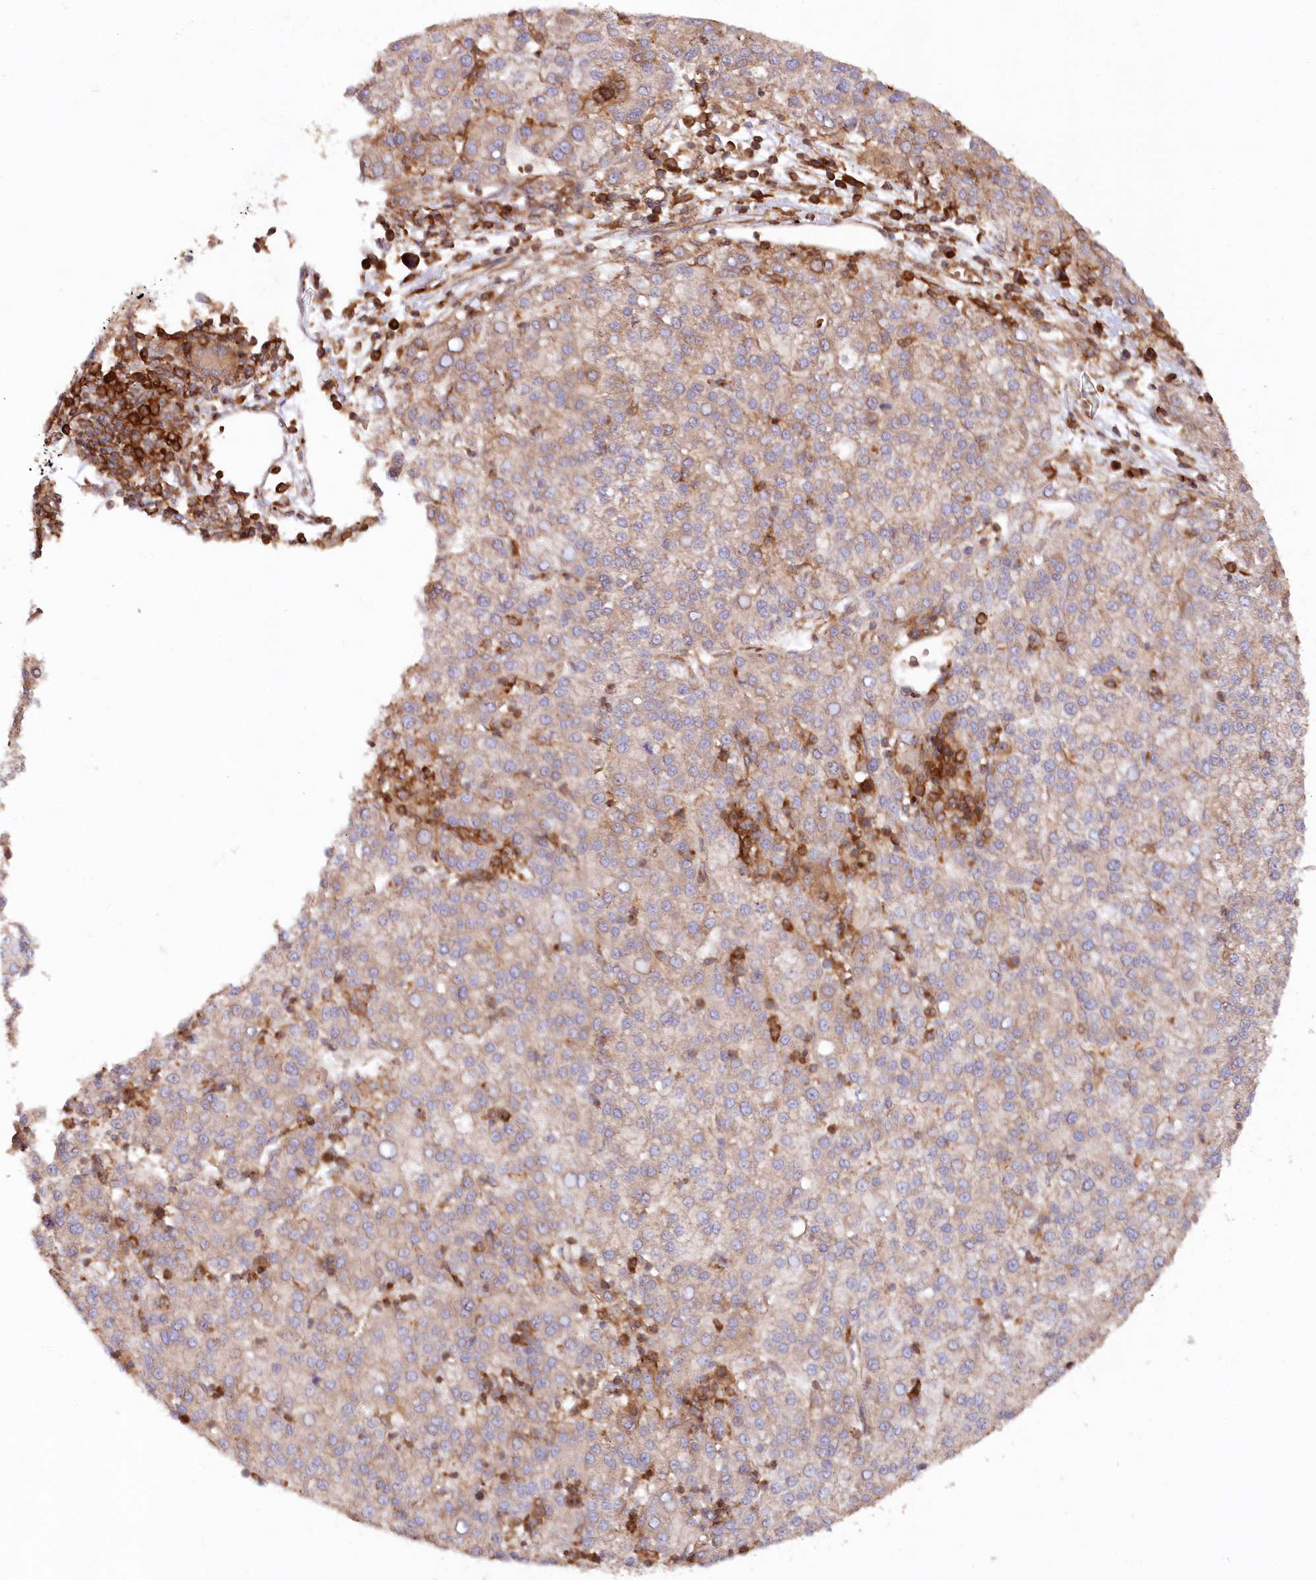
{"staining": {"intensity": "weak", "quantity": ">75%", "location": "cytoplasmic/membranous"}, "tissue": "liver cancer", "cell_type": "Tumor cells", "image_type": "cancer", "snomed": [{"axis": "morphology", "description": "Carcinoma, Hepatocellular, NOS"}, {"axis": "topography", "description": "Liver"}], "caption": "Protein expression analysis of liver cancer (hepatocellular carcinoma) reveals weak cytoplasmic/membranous expression in approximately >75% of tumor cells.", "gene": "PAIP2", "patient": {"sex": "female", "age": 58}}